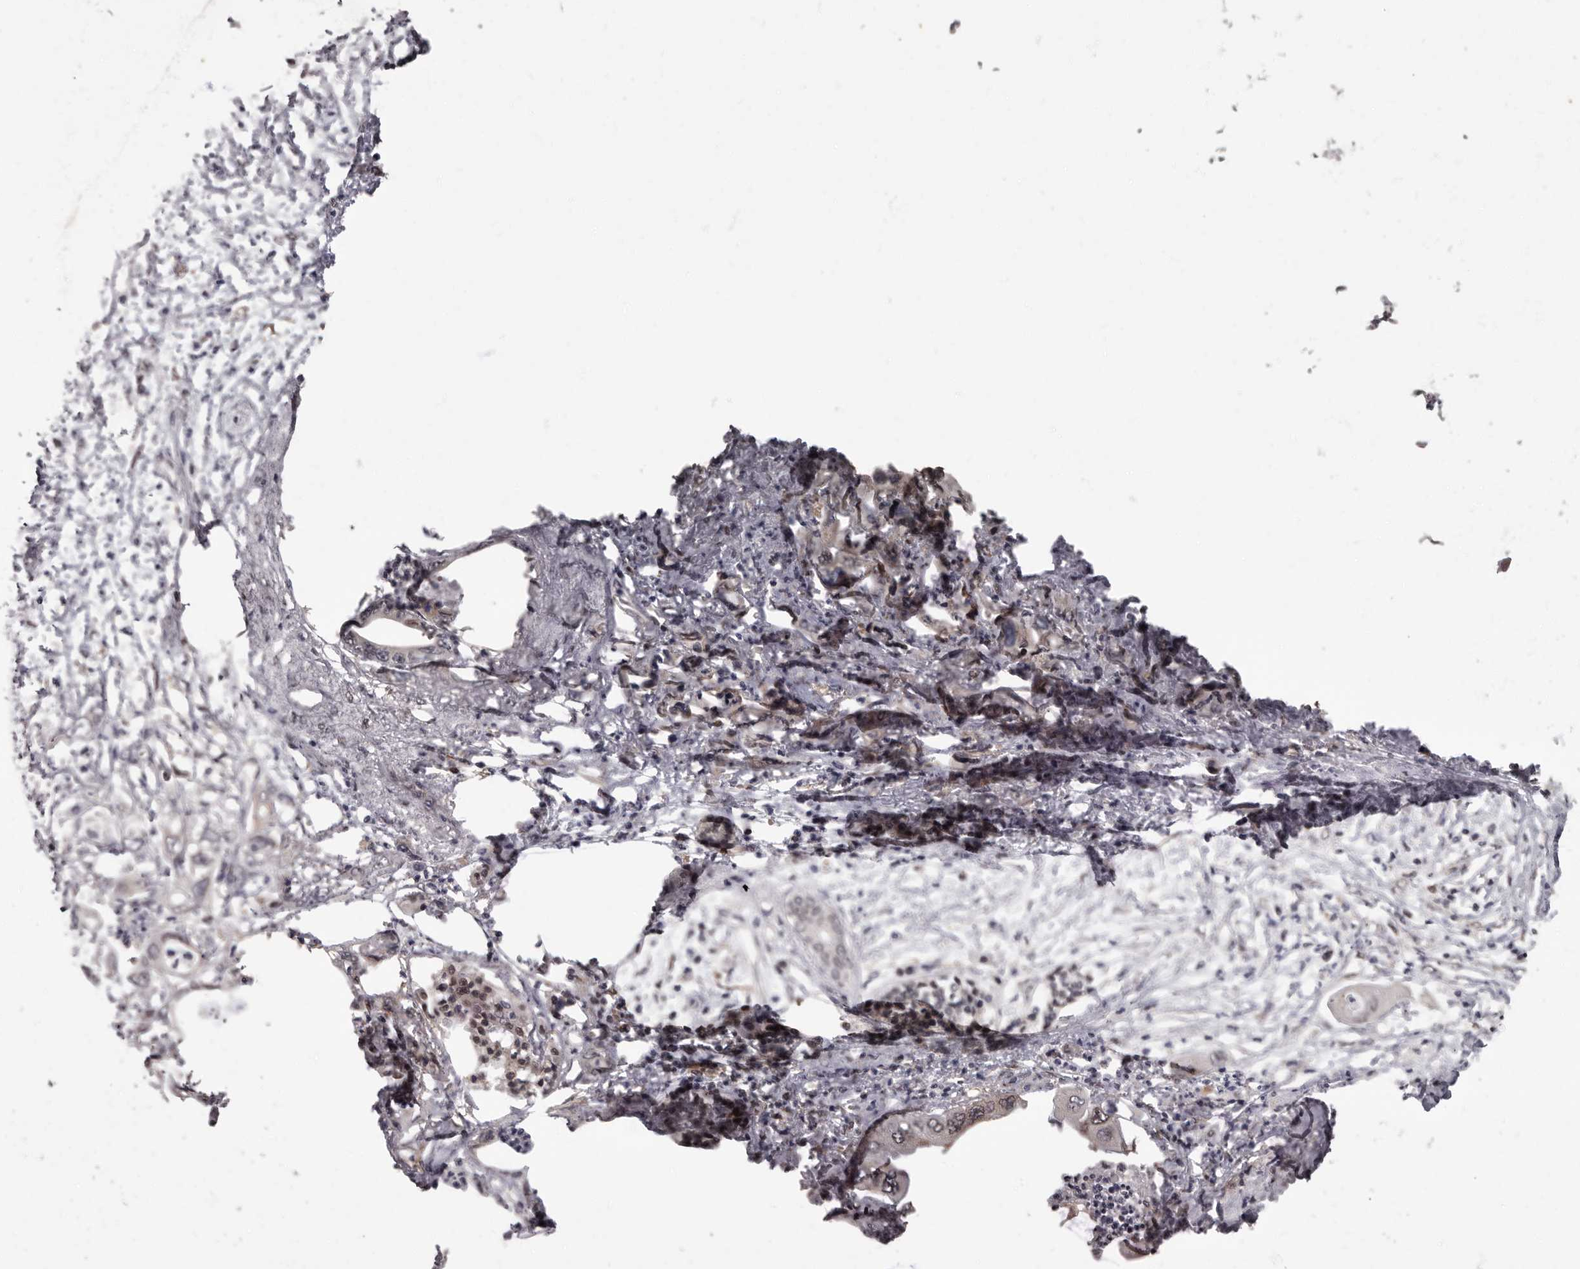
{"staining": {"intensity": "weak", "quantity": "<25%", "location": "nuclear"}, "tissue": "pancreatic cancer", "cell_type": "Tumor cells", "image_type": "cancer", "snomed": [{"axis": "morphology", "description": "Adenocarcinoma, NOS"}, {"axis": "topography", "description": "Pancreas"}], "caption": "An image of human pancreatic adenocarcinoma is negative for staining in tumor cells.", "gene": "C1orf50", "patient": {"sex": "male", "age": 66}}